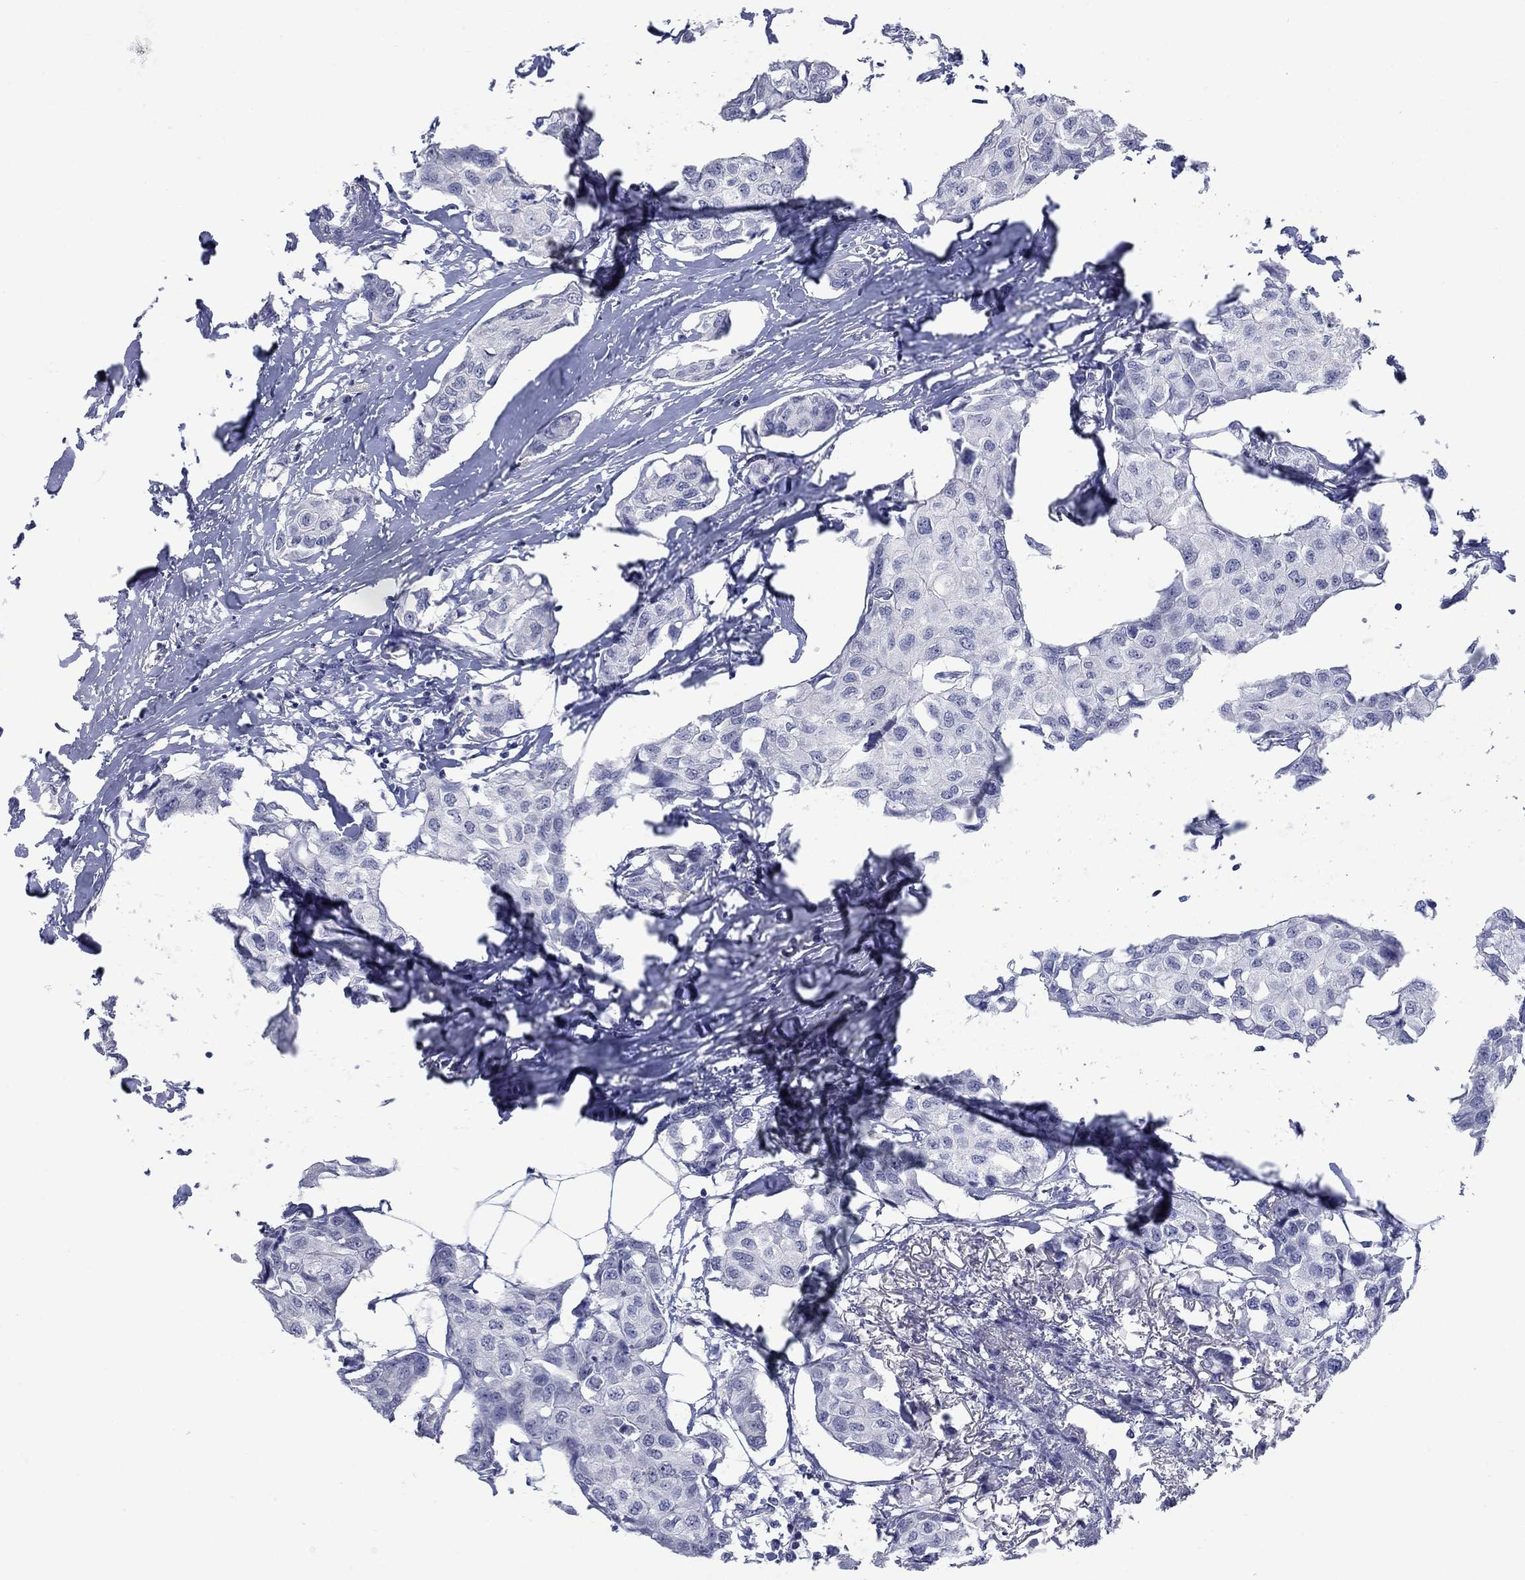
{"staining": {"intensity": "negative", "quantity": "none", "location": "none"}, "tissue": "breast cancer", "cell_type": "Tumor cells", "image_type": "cancer", "snomed": [{"axis": "morphology", "description": "Duct carcinoma"}, {"axis": "topography", "description": "Breast"}], "caption": "This histopathology image is of breast invasive ductal carcinoma stained with IHC to label a protein in brown with the nuclei are counter-stained blue. There is no staining in tumor cells.", "gene": "ATP6V1G2", "patient": {"sex": "female", "age": 80}}